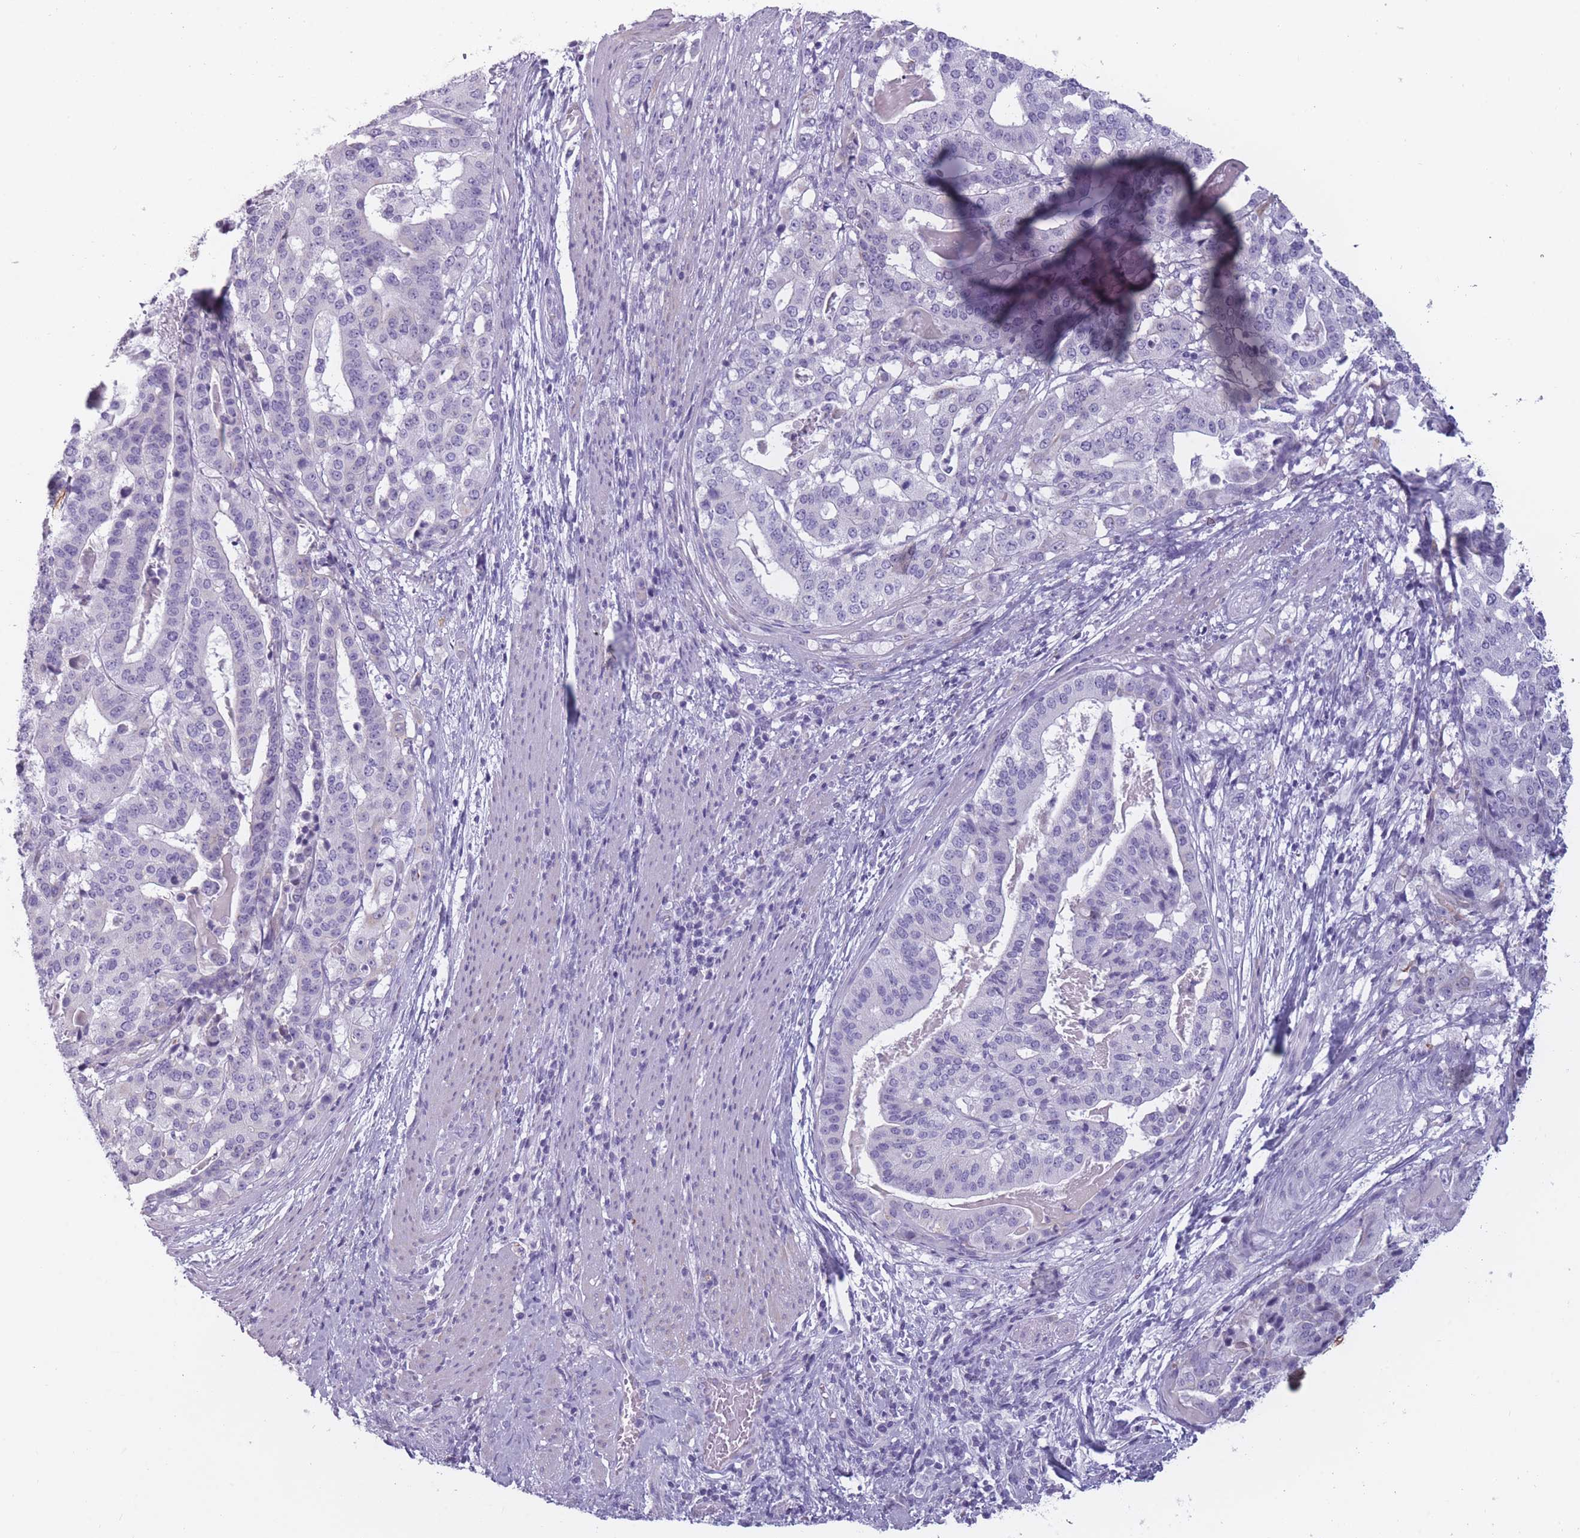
{"staining": {"intensity": "negative", "quantity": "none", "location": "none"}, "tissue": "stomach cancer", "cell_type": "Tumor cells", "image_type": "cancer", "snomed": [{"axis": "morphology", "description": "Adenocarcinoma, NOS"}, {"axis": "topography", "description": "Stomach"}], "caption": "High power microscopy histopathology image of an IHC photomicrograph of stomach cancer, revealing no significant positivity in tumor cells.", "gene": "PPFIA3", "patient": {"sex": "male", "age": 48}}